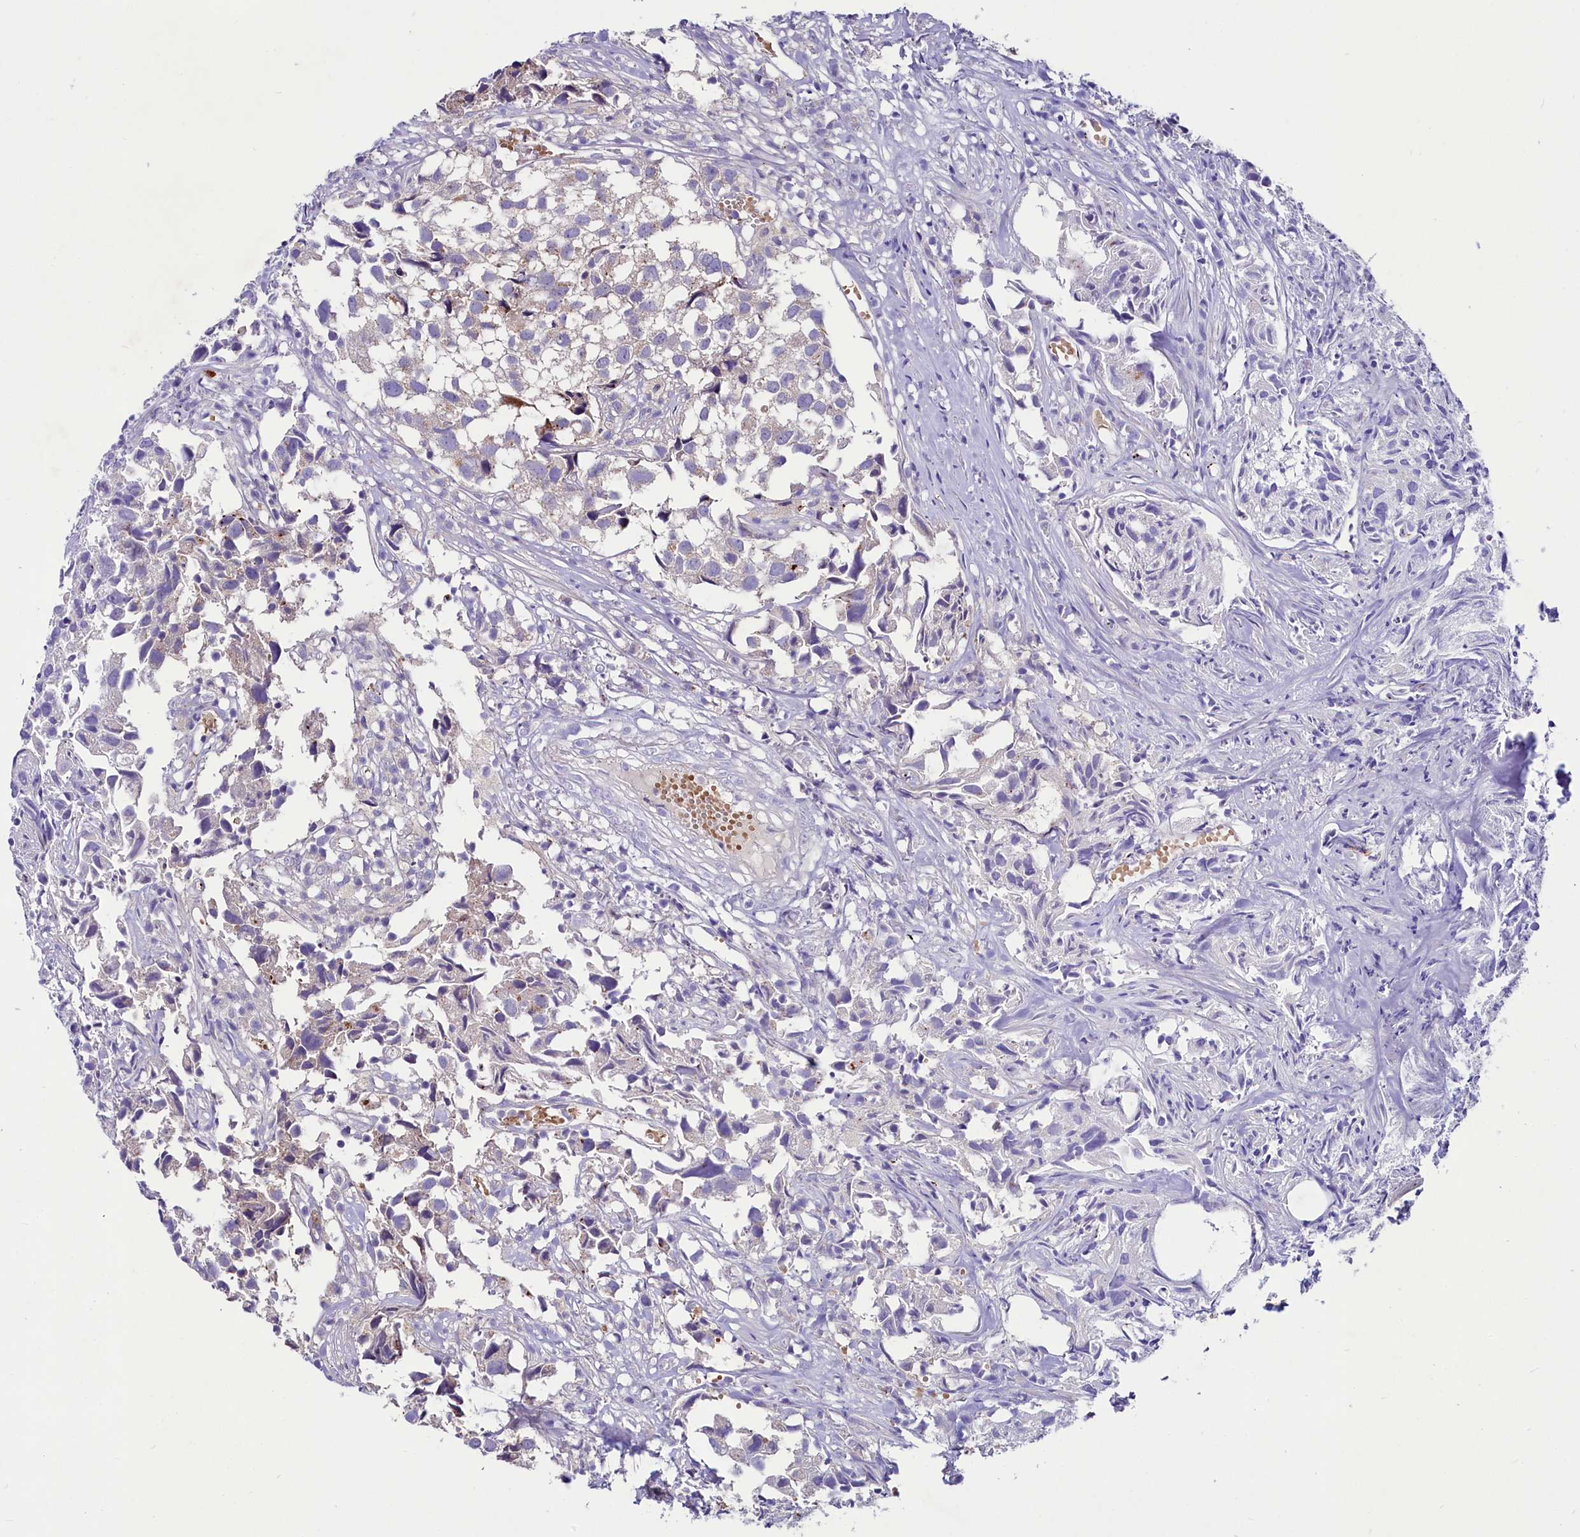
{"staining": {"intensity": "negative", "quantity": "none", "location": "none"}, "tissue": "urothelial cancer", "cell_type": "Tumor cells", "image_type": "cancer", "snomed": [{"axis": "morphology", "description": "Urothelial carcinoma, High grade"}, {"axis": "topography", "description": "Urinary bladder"}], "caption": "There is no significant expression in tumor cells of urothelial cancer. Brightfield microscopy of IHC stained with DAB (3,3'-diaminobenzidine) (brown) and hematoxylin (blue), captured at high magnification.", "gene": "ABHD5", "patient": {"sex": "female", "age": 75}}